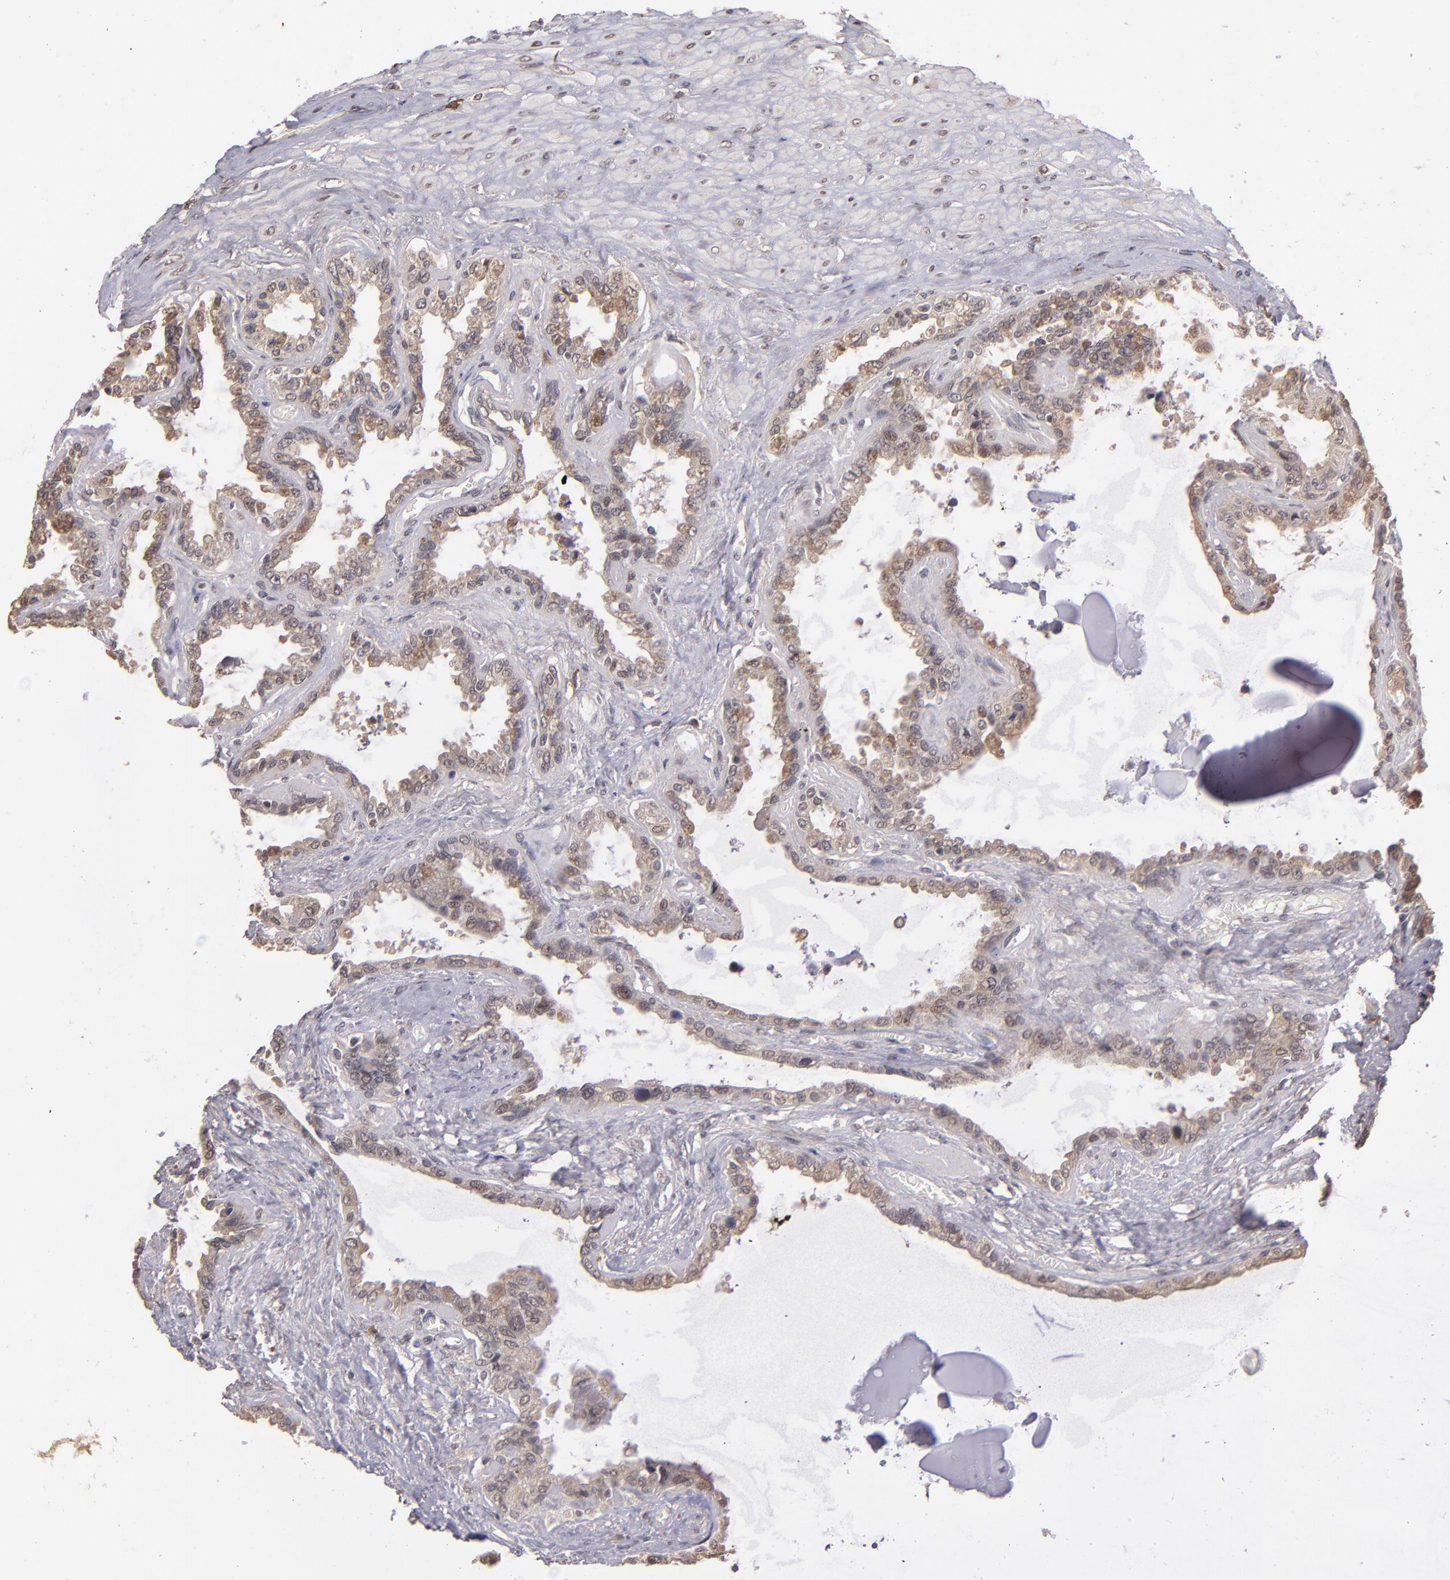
{"staining": {"intensity": "moderate", "quantity": "25%-75%", "location": "cytoplasmic/membranous,nuclear"}, "tissue": "seminal vesicle", "cell_type": "Glandular cells", "image_type": "normal", "snomed": [{"axis": "morphology", "description": "Normal tissue, NOS"}, {"axis": "morphology", "description": "Inflammation, NOS"}, {"axis": "topography", "description": "Urinary bladder"}, {"axis": "topography", "description": "Prostate"}, {"axis": "topography", "description": "Seminal veicle"}], "caption": "Immunohistochemical staining of unremarkable human seminal vesicle shows moderate cytoplasmic/membranous,nuclear protein expression in approximately 25%-75% of glandular cells. The staining was performed using DAB (3,3'-diaminobenzidine) to visualize the protein expression in brown, while the nuclei were stained in blue with hematoxylin (Magnification: 20x).", "gene": "ABHD12B", "patient": {"sex": "male", "age": 82}}